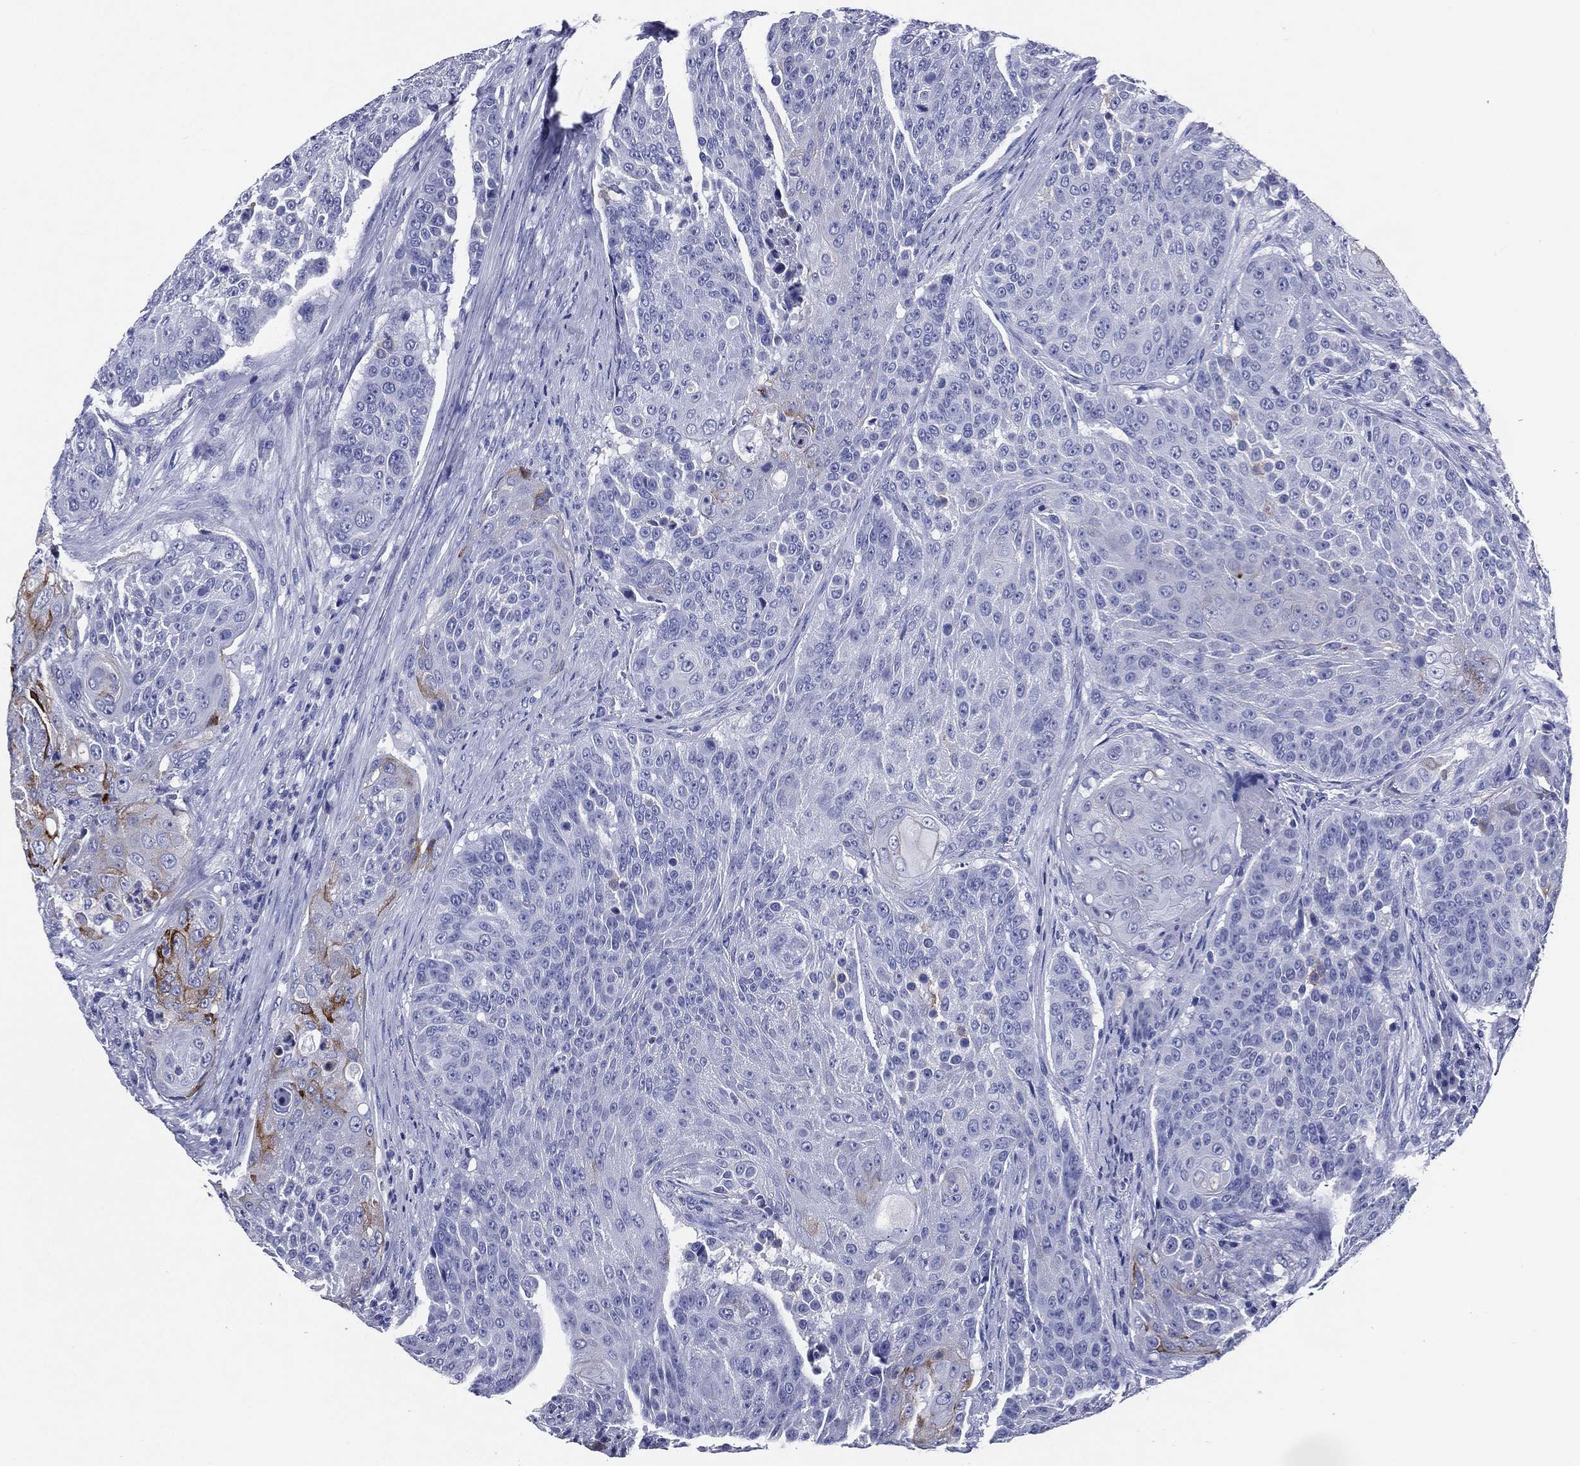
{"staining": {"intensity": "moderate", "quantity": "<25%", "location": "cytoplasmic/membranous"}, "tissue": "urothelial cancer", "cell_type": "Tumor cells", "image_type": "cancer", "snomed": [{"axis": "morphology", "description": "Urothelial carcinoma, High grade"}, {"axis": "topography", "description": "Urinary bladder"}], "caption": "Immunohistochemistry micrograph of high-grade urothelial carcinoma stained for a protein (brown), which shows low levels of moderate cytoplasmic/membranous staining in approximately <25% of tumor cells.", "gene": "ACE2", "patient": {"sex": "female", "age": 63}}